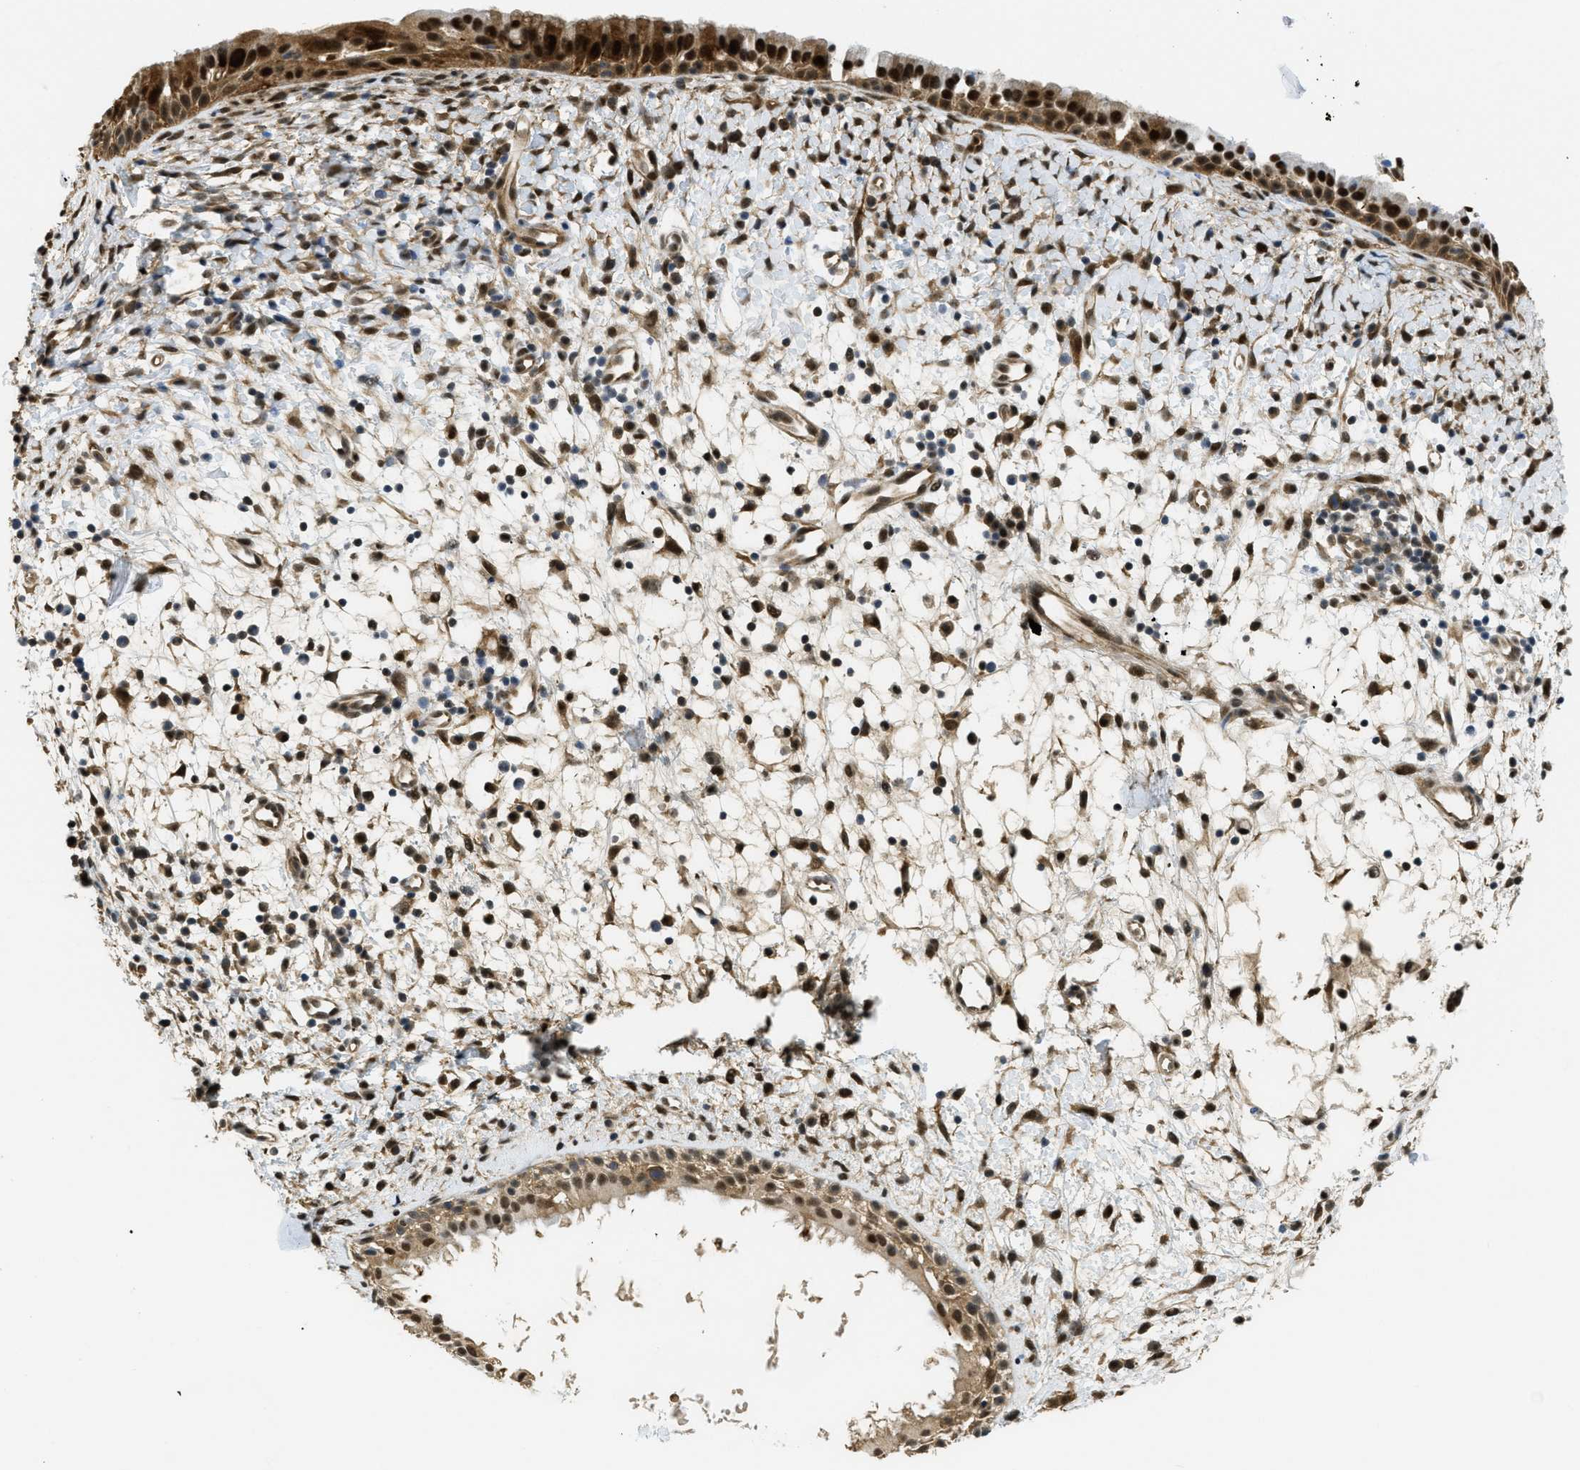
{"staining": {"intensity": "strong", "quantity": ">75%", "location": "cytoplasmic/membranous,nuclear"}, "tissue": "nasopharynx", "cell_type": "Respiratory epithelial cells", "image_type": "normal", "snomed": [{"axis": "morphology", "description": "Normal tissue, NOS"}, {"axis": "topography", "description": "Nasopharynx"}], "caption": "A brown stain labels strong cytoplasmic/membranous,nuclear positivity of a protein in respiratory epithelial cells of normal nasopharynx.", "gene": "PSMC5", "patient": {"sex": "male", "age": 22}}